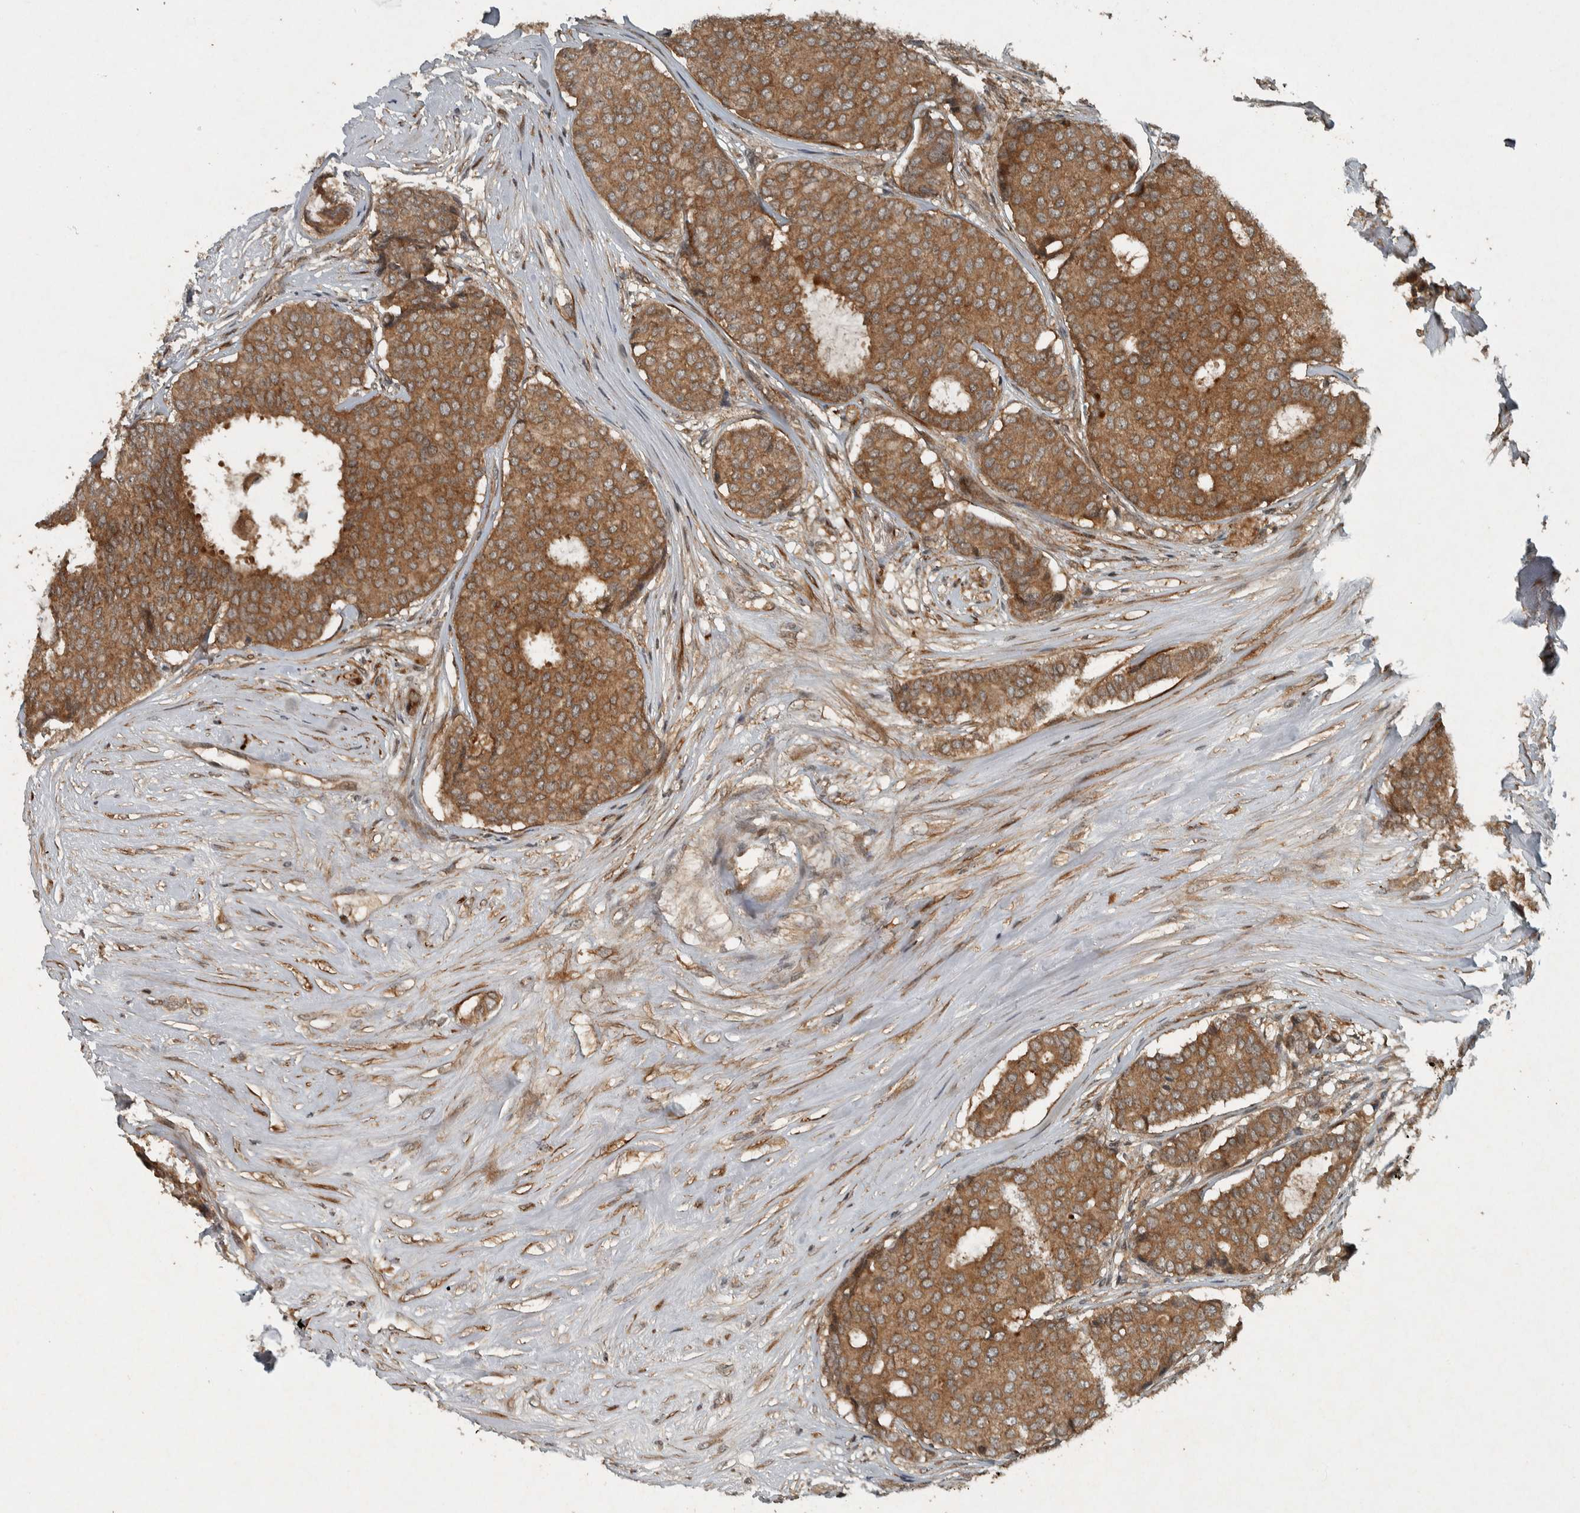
{"staining": {"intensity": "strong", "quantity": ">75%", "location": "cytoplasmic/membranous"}, "tissue": "breast cancer", "cell_type": "Tumor cells", "image_type": "cancer", "snomed": [{"axis": "morphology", "description": "Duct carcinoma"}, {"axis": "topography", "description": "Breast"}], "caption": "A high amount of strong cytoplasmic/membranous expression is present in approximately >75% of tumor cells in breast cancer (intraductal carcinoma) tissue.", "gene": "KIFAP3", "patient": {"sex": "female", "age": 75}}